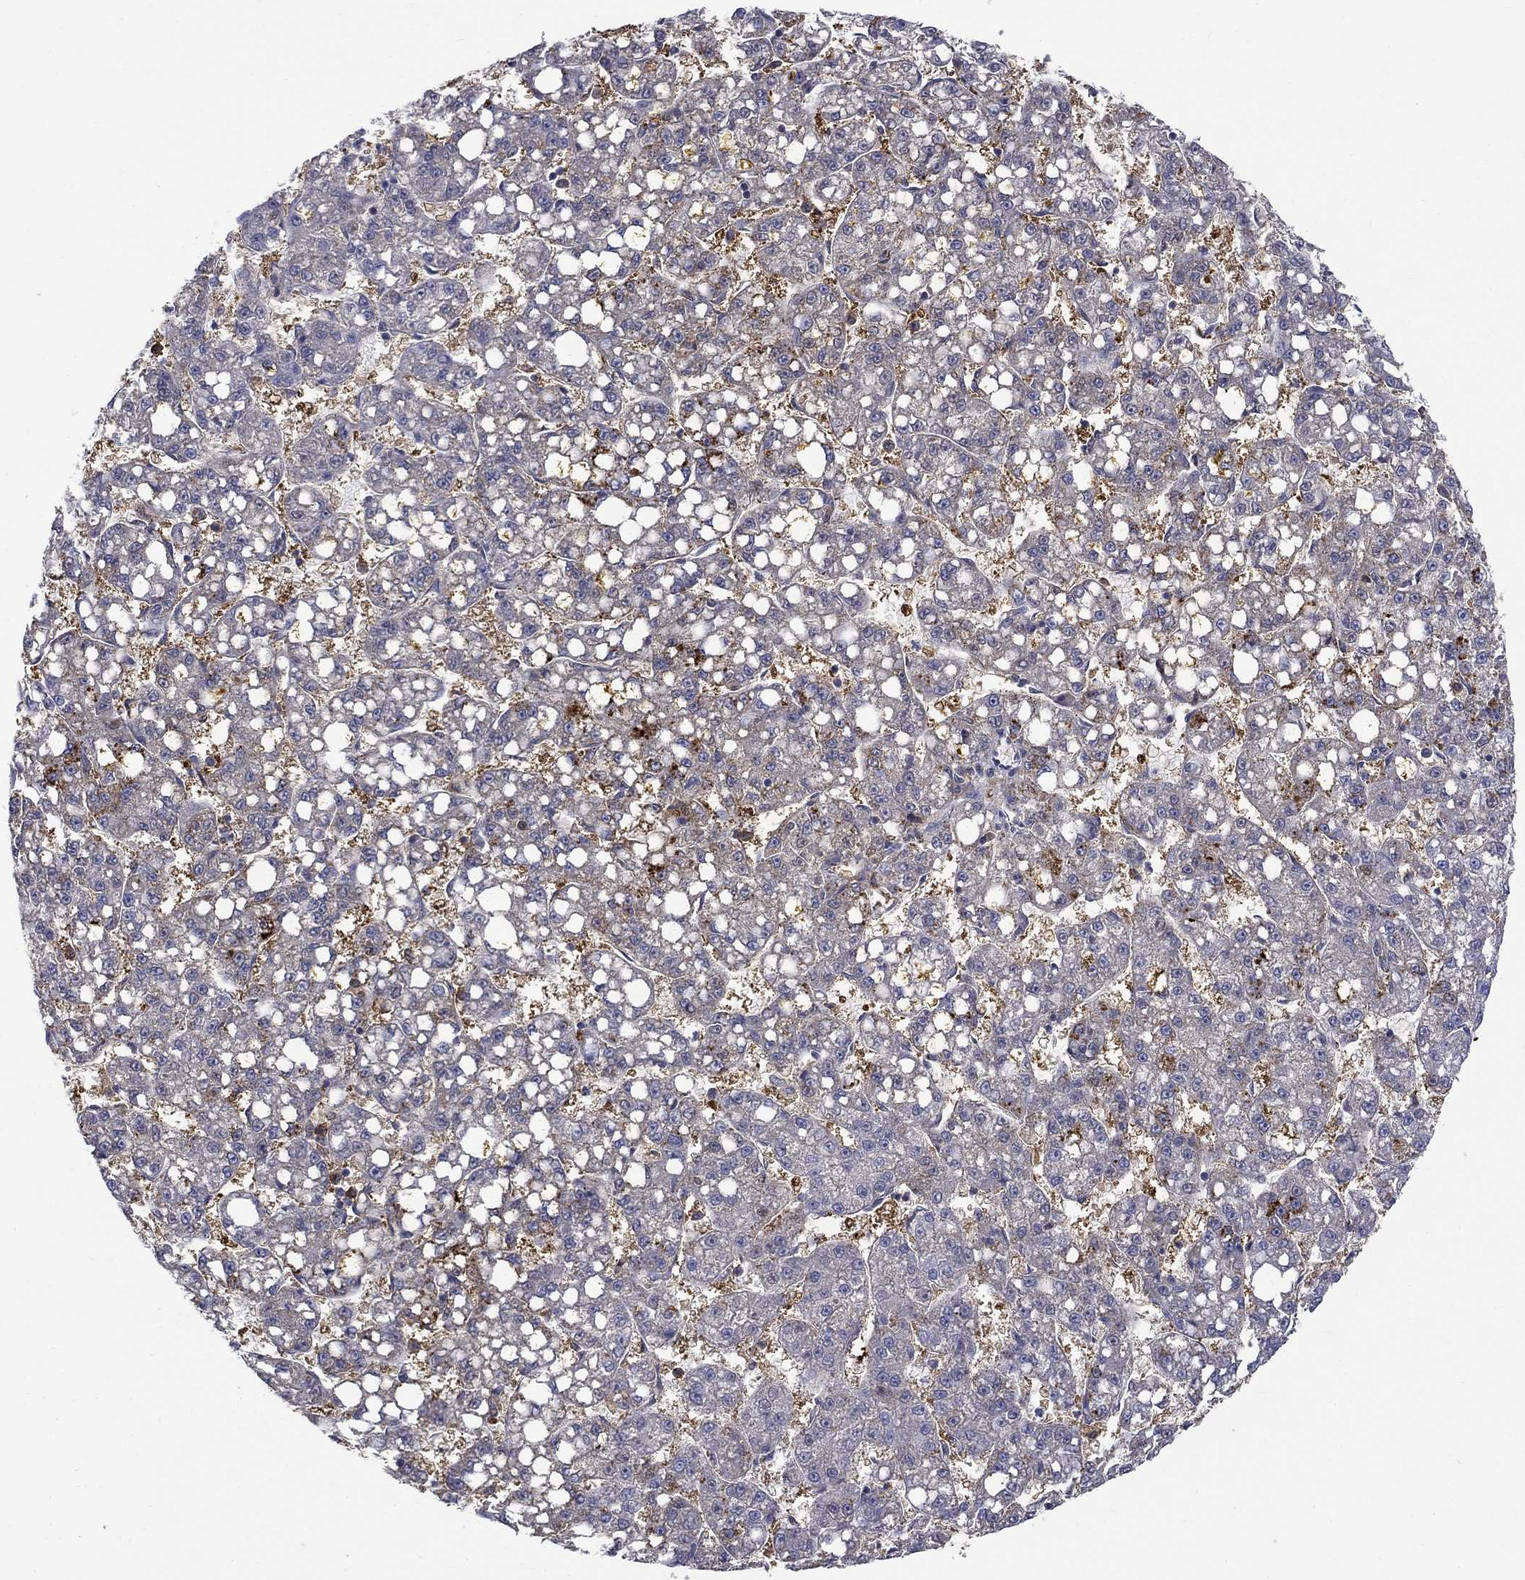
{"staining": {"intensity": "strong", "quantity": "<25%", "location": "cytoplasmic/membranous"}, "tissue": "liver cancer", "cell_type": "Tumor cells", "image_type": "cancer", "snomed": [{"axis": "morphology", "description": "Carcinoma, Hepatocellular, NOS"}, {"axis": "topography", "description": "Liver"}], "caption": "Liver cancer (hepatocellular carcinoma) was stained to show a protein in brown. There is medium levels of strong cytoplasmic/membranous positivity in about <25% of tumor cells.", "gene": "PCBP3", "patient": {"sex": "female", "age": 65}}